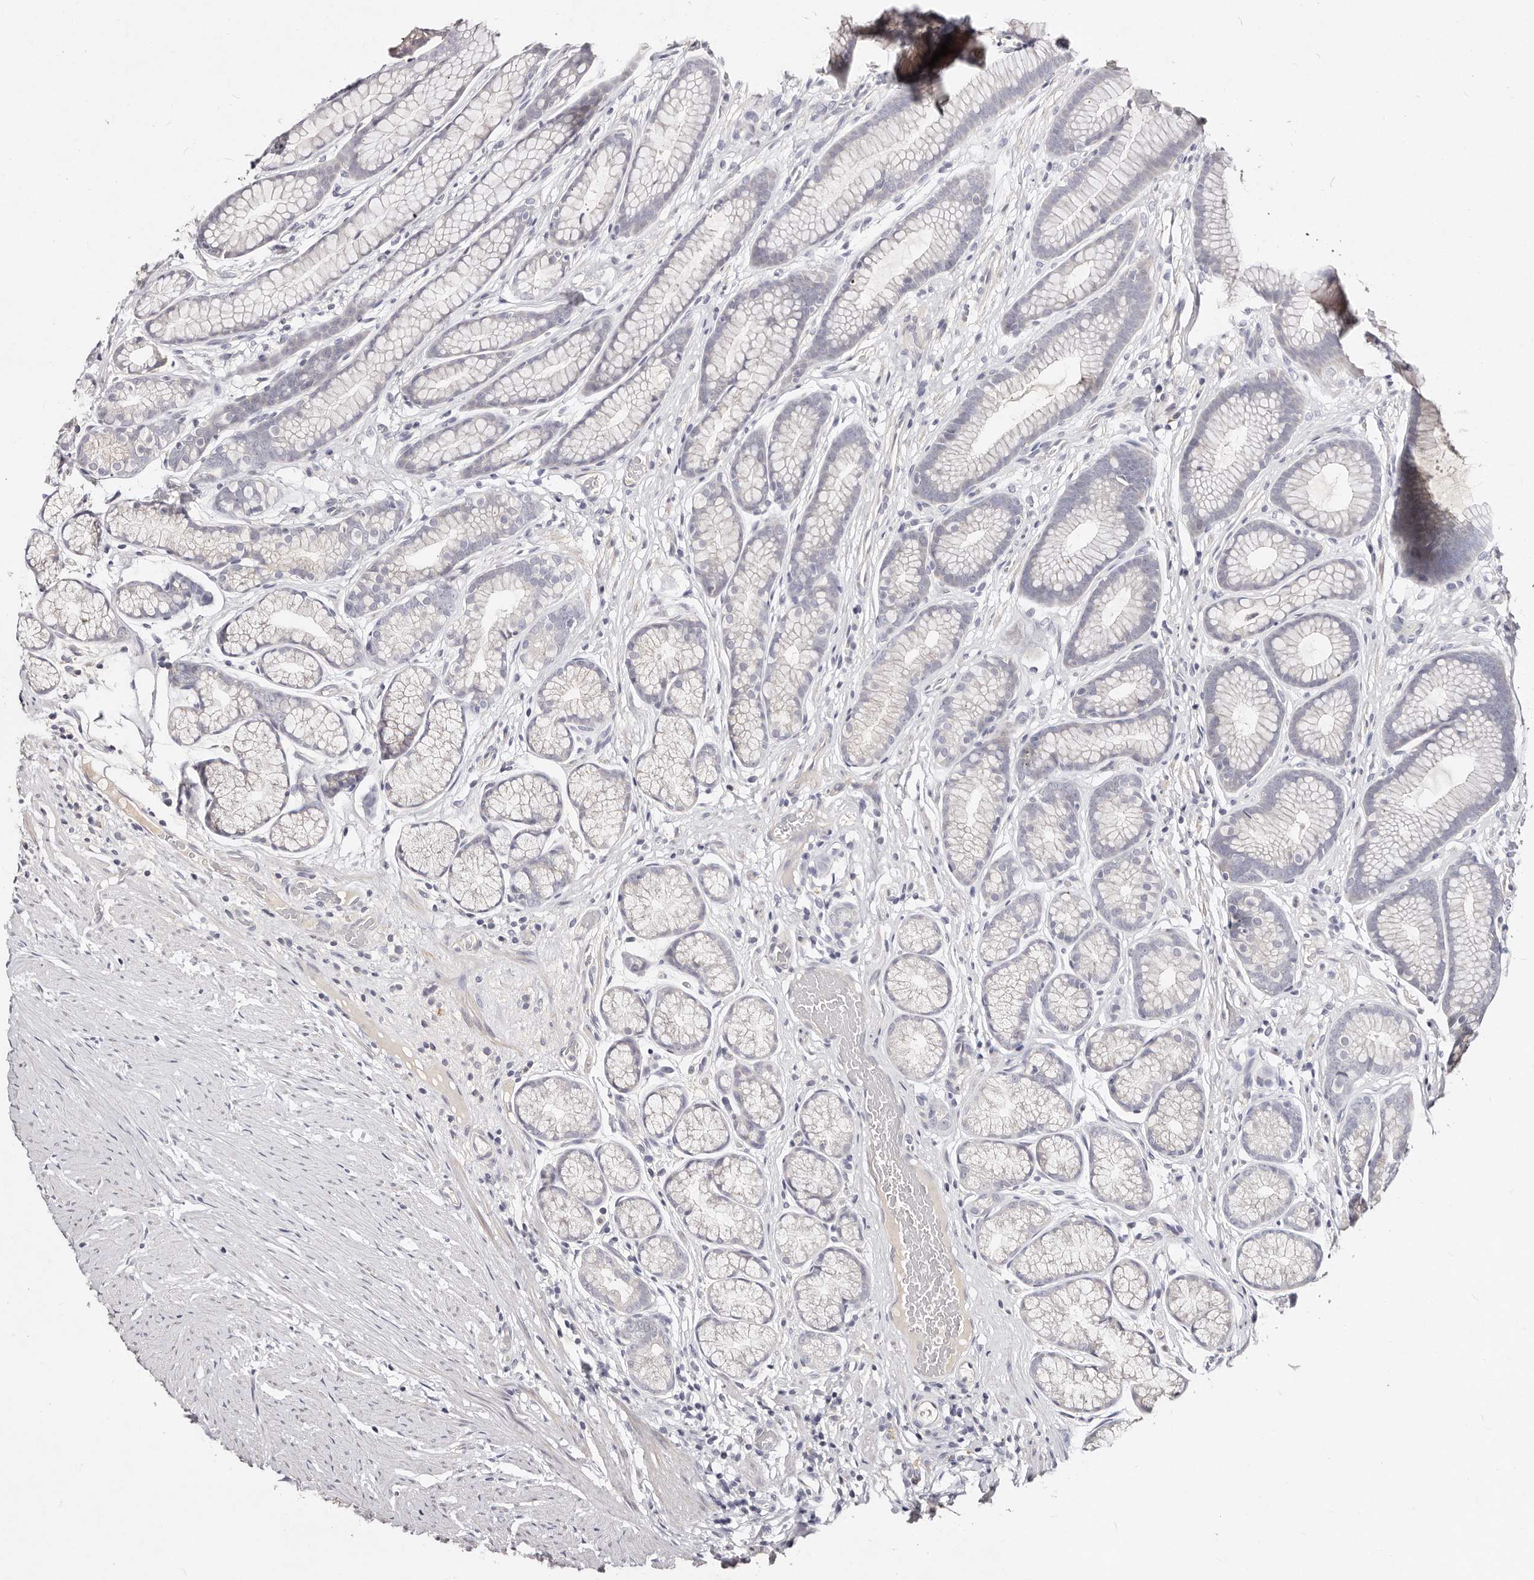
{"staining": {"intensity": "weak", "quantity": "<25%", "location": "cytoplasmic/membranous"}, "tissue": "stomach", "cell_type": "Glandular cells", "image_type": "normal", "snomed": [{"axis": "morphology", "description": "Normal tissue, NOS"}, {"axis": "topography", "description": "Stomach"}], "caption": "IHC histopathology image of normal stomach: stomach stained with DAB shows no significant protein staining in glandular cells. The staining is performed using DAB (3,3'-diaminobenzidine) brown chromogen with nuclei counter-stained in using hematoxylin.", "gene": "MRPS33", "patient": {"sex": "male", "age": 42}}